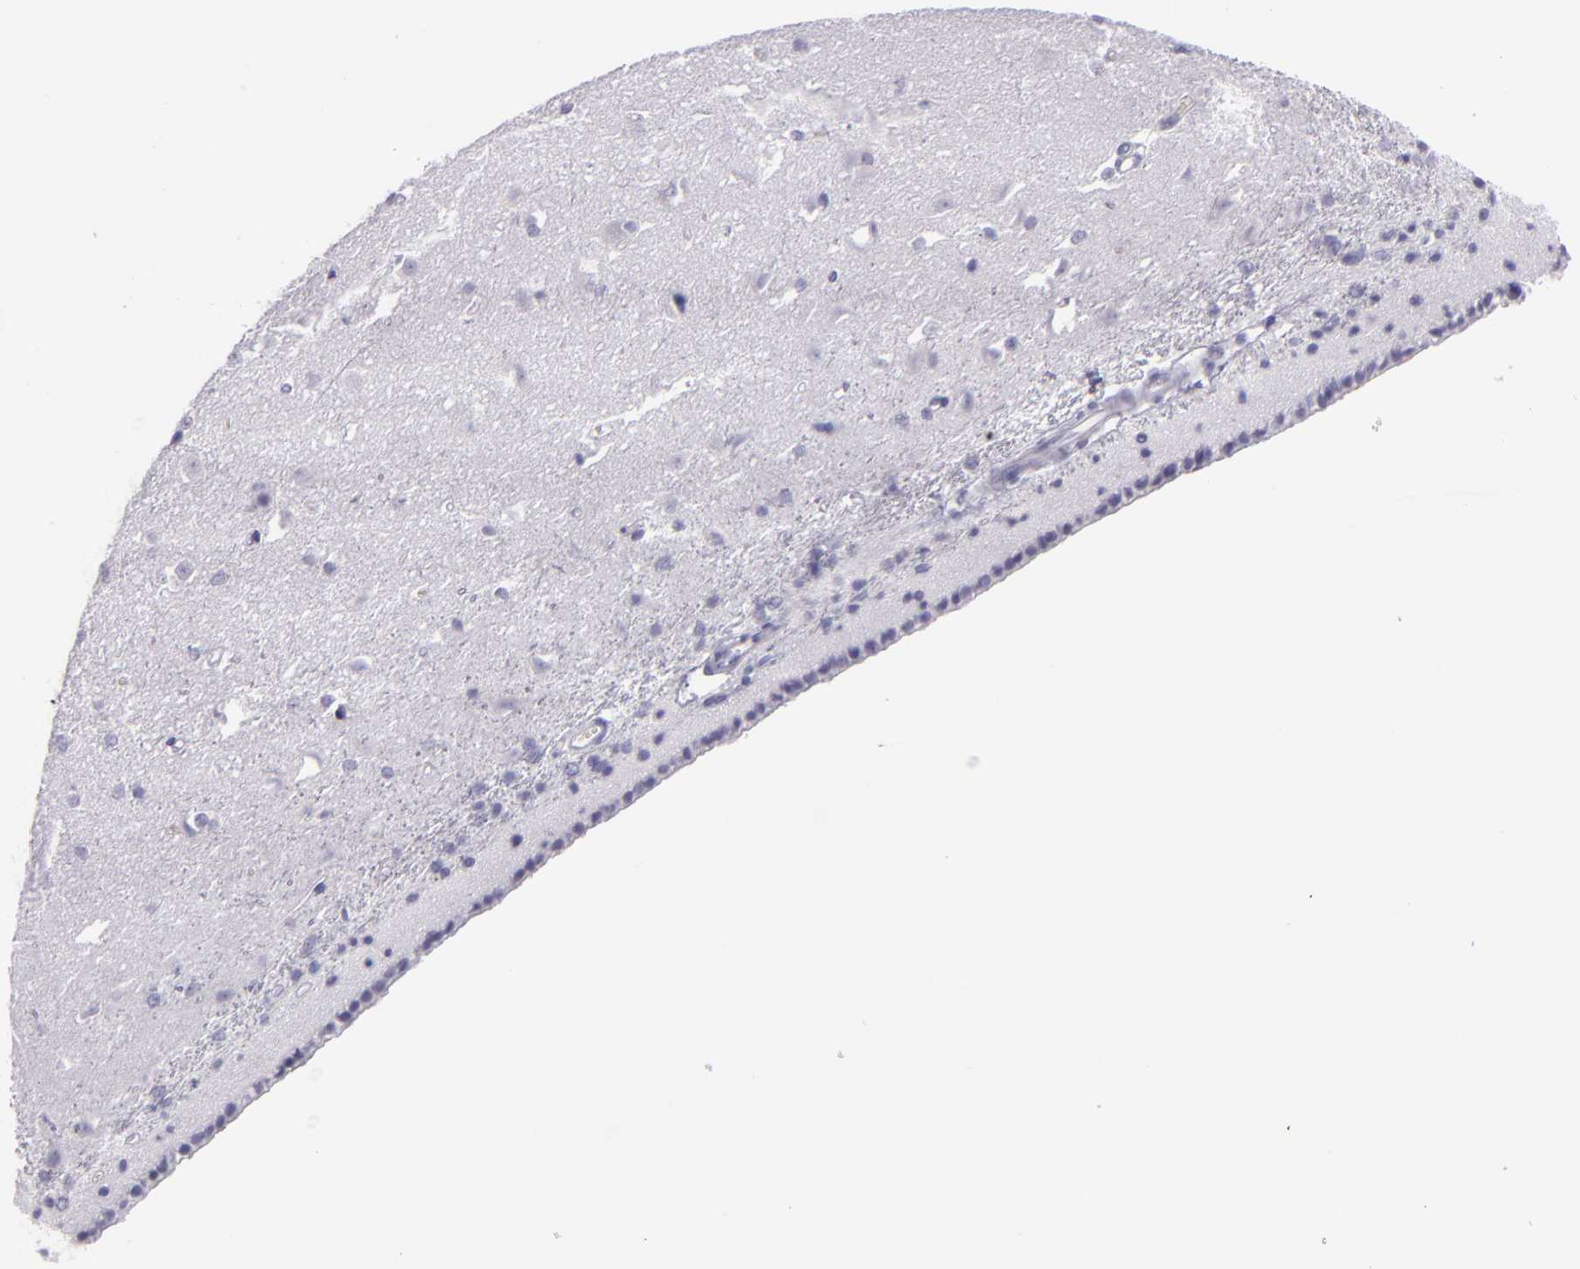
{"staining": {"intensity": "negative", "quantity": "none", "location": "none"}, "tissue": "caudate", "cell_type": "Glial cells", "image_type": "normal", "snomed": [{"axis": "morphology", "description": "Normal tissue, NOS"}, {"axis": "topography", "description": "Lateral ventricle wall"}], "caption": "A high-resolution image shows IHC staining of normal caudate, which exhibits no significant expression in glial cells.", "gene": "CR2", "patient": {"sex": "female", "age": 19}}